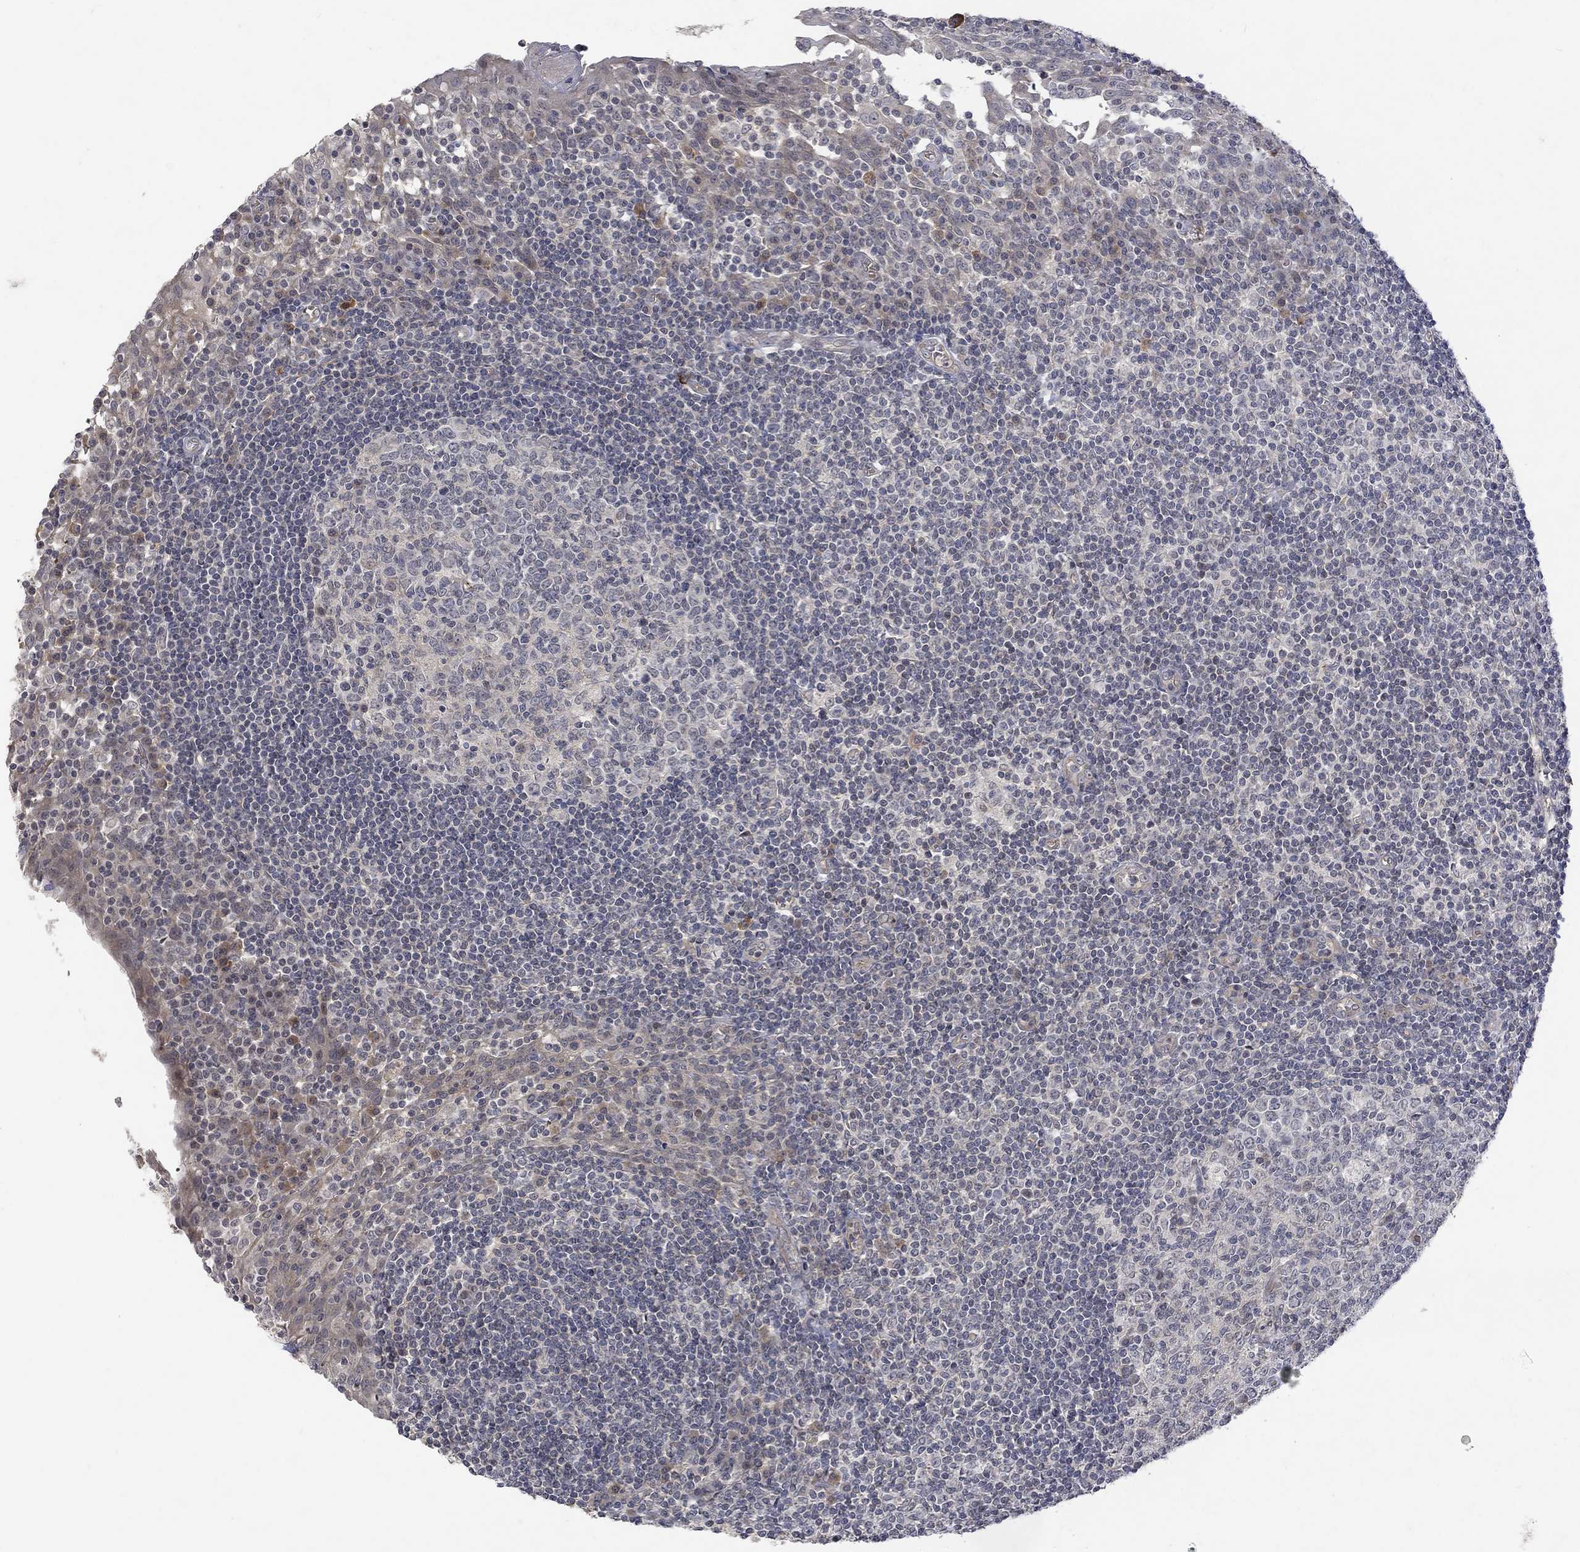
{"staining": {"intensity": "negative", "quantity": "none", "location": "none"}, "tissue": "tonsil", "cell_type": "Germinal center cells", "image_type": "normal", "snomed": [{"axis": "morphology", "description": "Normal tissue, NOS"}, {"axis": "topography", "description": "Tonsil"}], "caption": "Germinal center cells are negative for protein expression in normal human tonsil. (DAB IHC, high magnification).", "gene": "GRIN2D", "patient": {"sex": "female", "age": 13}}